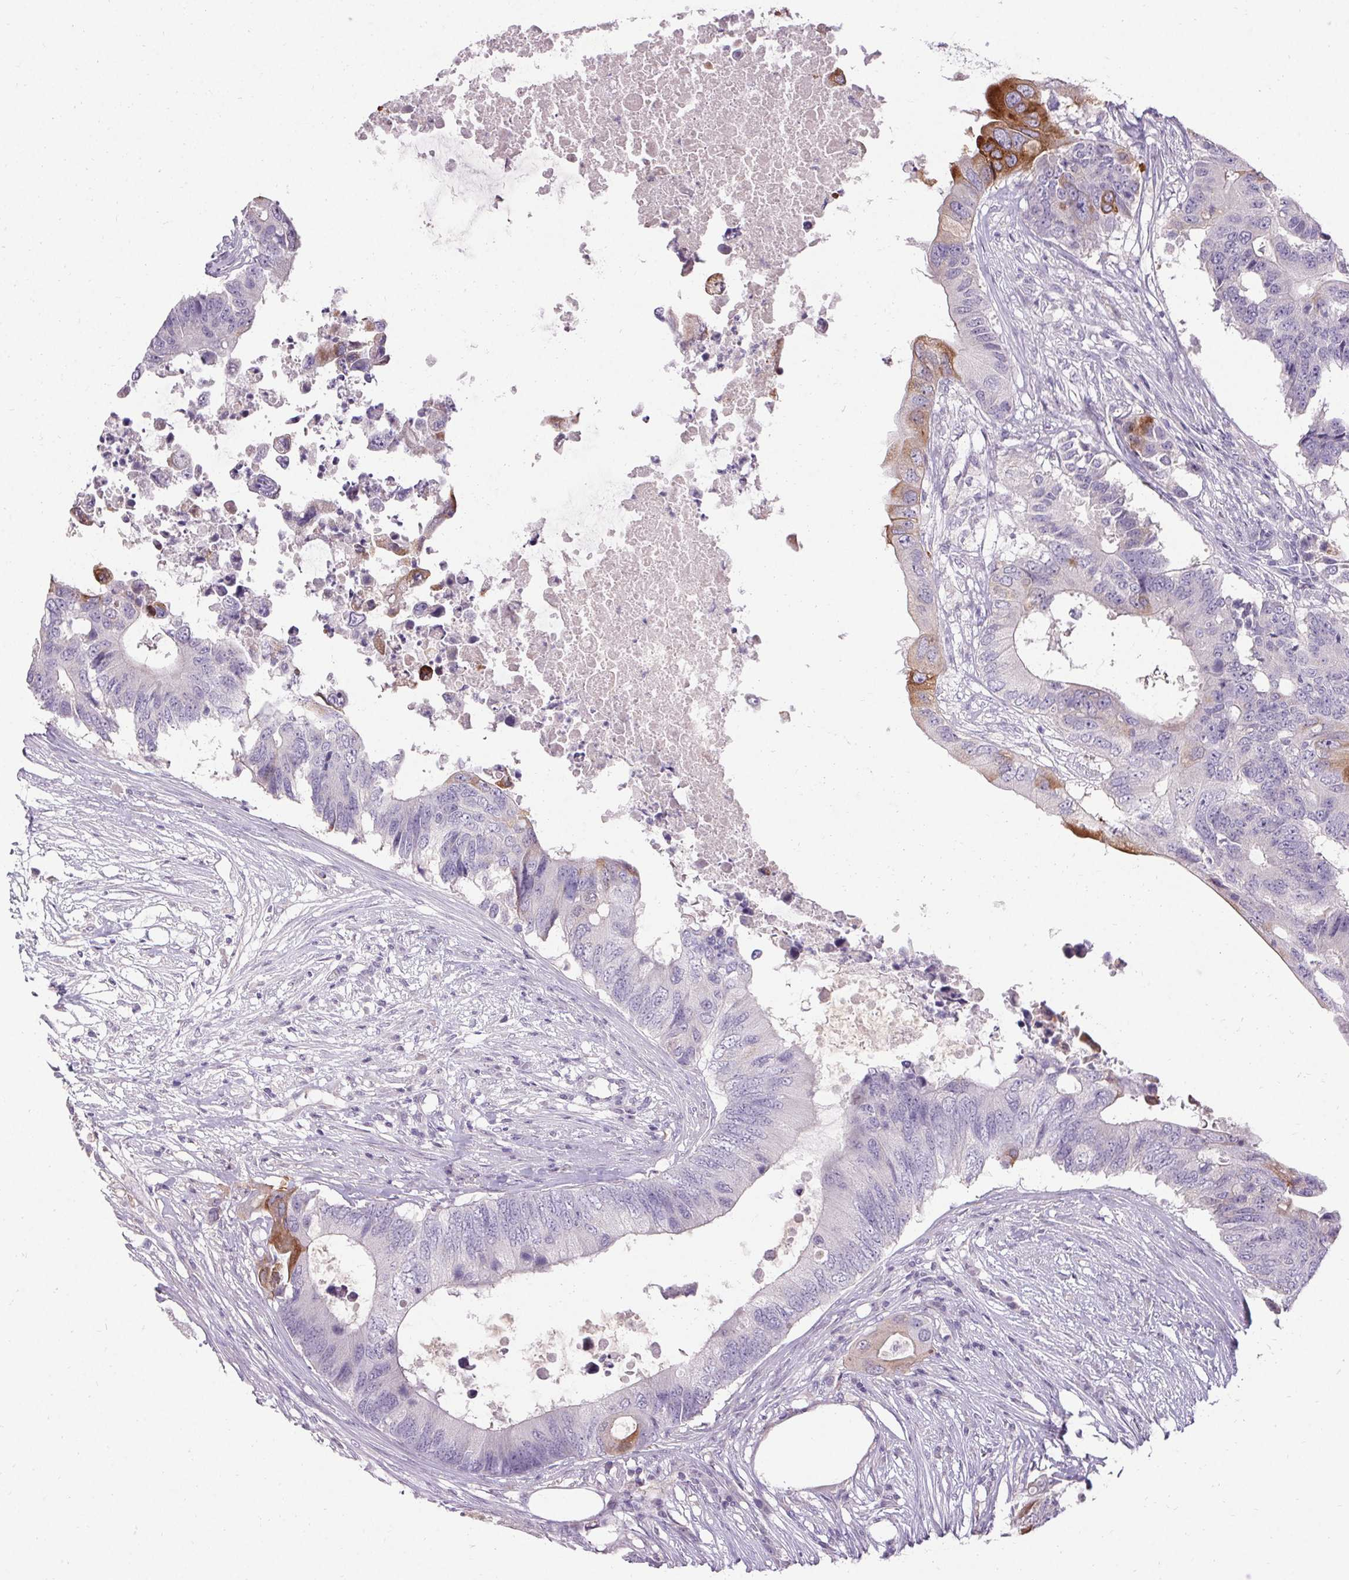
{"staining": {"intensity": "moderate", "quantity": "<25%", "location": "cytoplasmic/membranous"}, "tissue": "colorectal cancer", "cell_type": "Tumor cells", "image_type": "cancer", "snomed": [{"axis": "morphology", "description": "Adenocarcinoma, NOS"}, {"axis": "topography", "description": "Colon"}], "caption": "Protein staining of colorectal cancer tissue reveals moderate cytoplasmic/membranous positivity in approximately <25% of tumor cells. (brown staining indicates protein expression, while blue staining denotes nuclei).", "gene": "HSD17B3", "patient": {"sex": "male", "age": 71}}